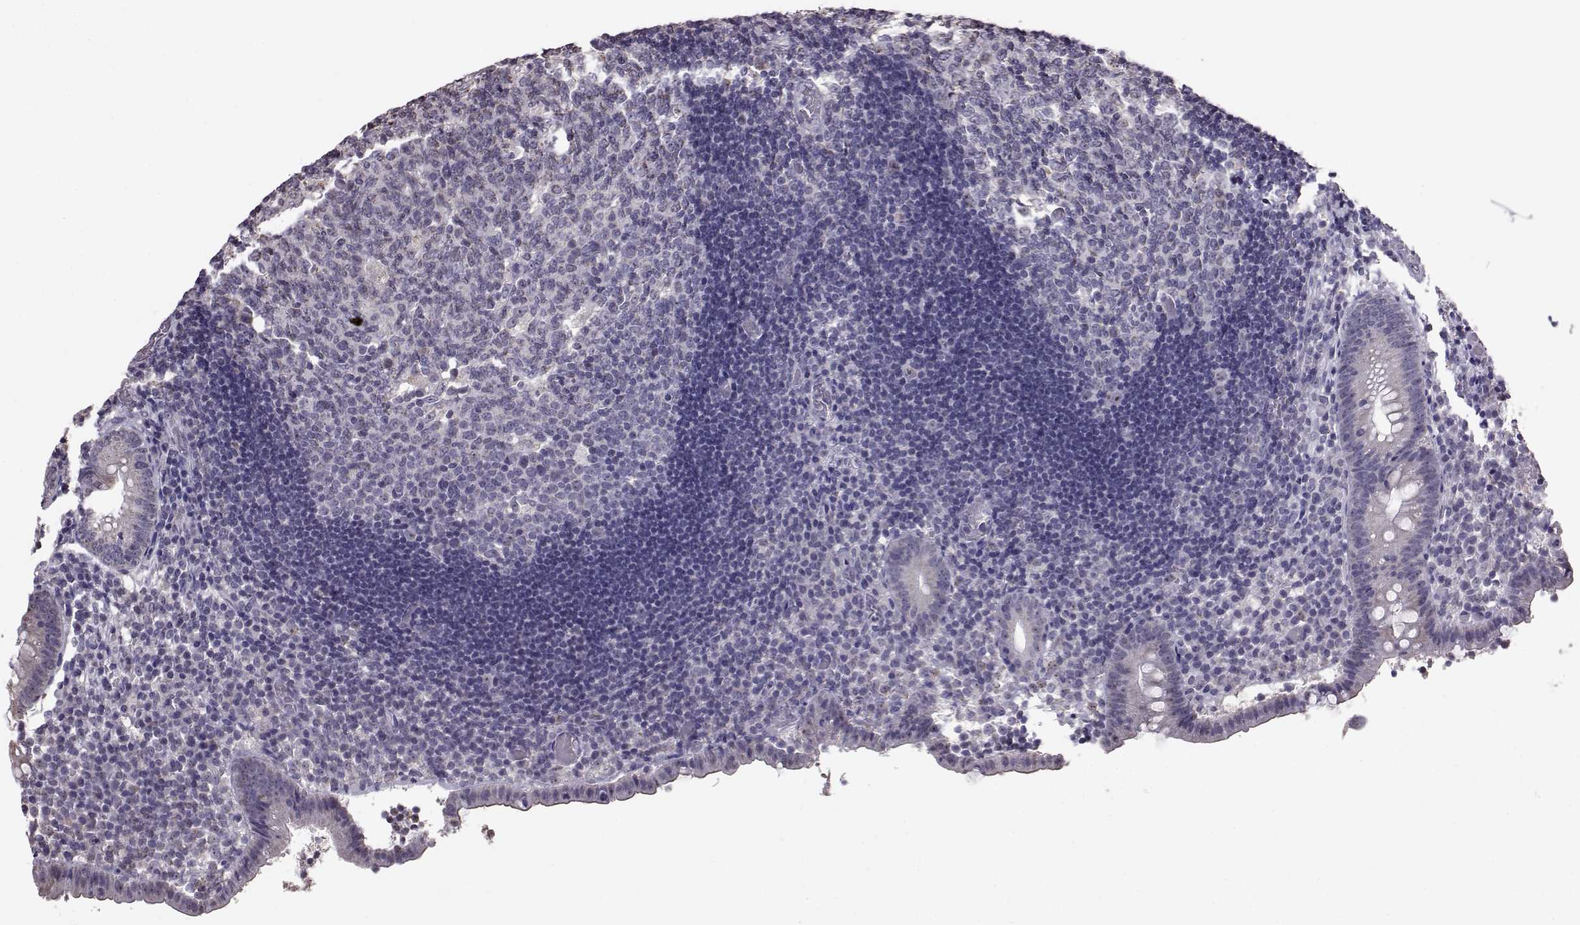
{"staining": {"intensity": "negative", "quantity": "none", "location": "none"}, "tissue": "appendix", "cell_type": "Glandular cells", "image_type": "normal", "snomed": [{"axis": "morphology", "description": "Normal tissue, NOS"}, {"axis": "topography", "description": "Appendix"}], "caption": "IHC histopathology image of normal appendix: human appendix stained with DAB (3,3'-diaminobenzidine) exhibits no significant protein expression in glandular cells. (Immunohistochemistry (ihc), brightfield microscopy, high magnification).", "gene": "ALDH3A1", "patient": {"sex": "female", "age": 32}}